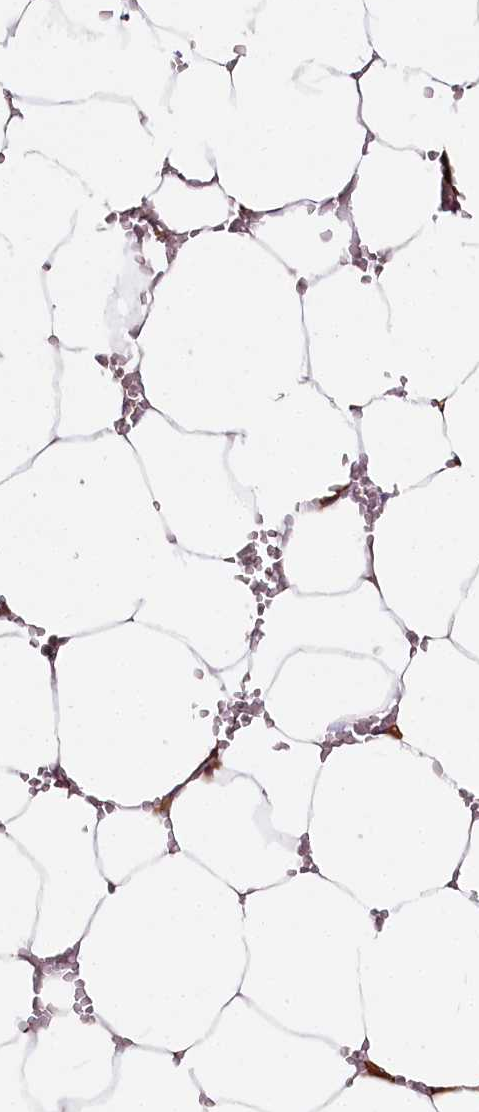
{"staining": {"intensity": "strong", "quantity": "25%-75%", "location": "cytoplasmic/membranous"}, "tissue": "bone marrow", "cell_type": "Hematopoietic cells", "image_type": "normal", "snomed": [{"axis": "morphology", "description": "Normal tissue, NOS"}, {"axis": "topography", "description": "Bone marrow"}], "caption": "About 25%-75% of hematopoietic cells in unremarkable human bone marrow reveal strong cytoplasmic/membranous protein positivity as visualized by brown immunohistochemical staining.", "gene": "DOCK2", "patient": {"sex": "male", "age": 70}}